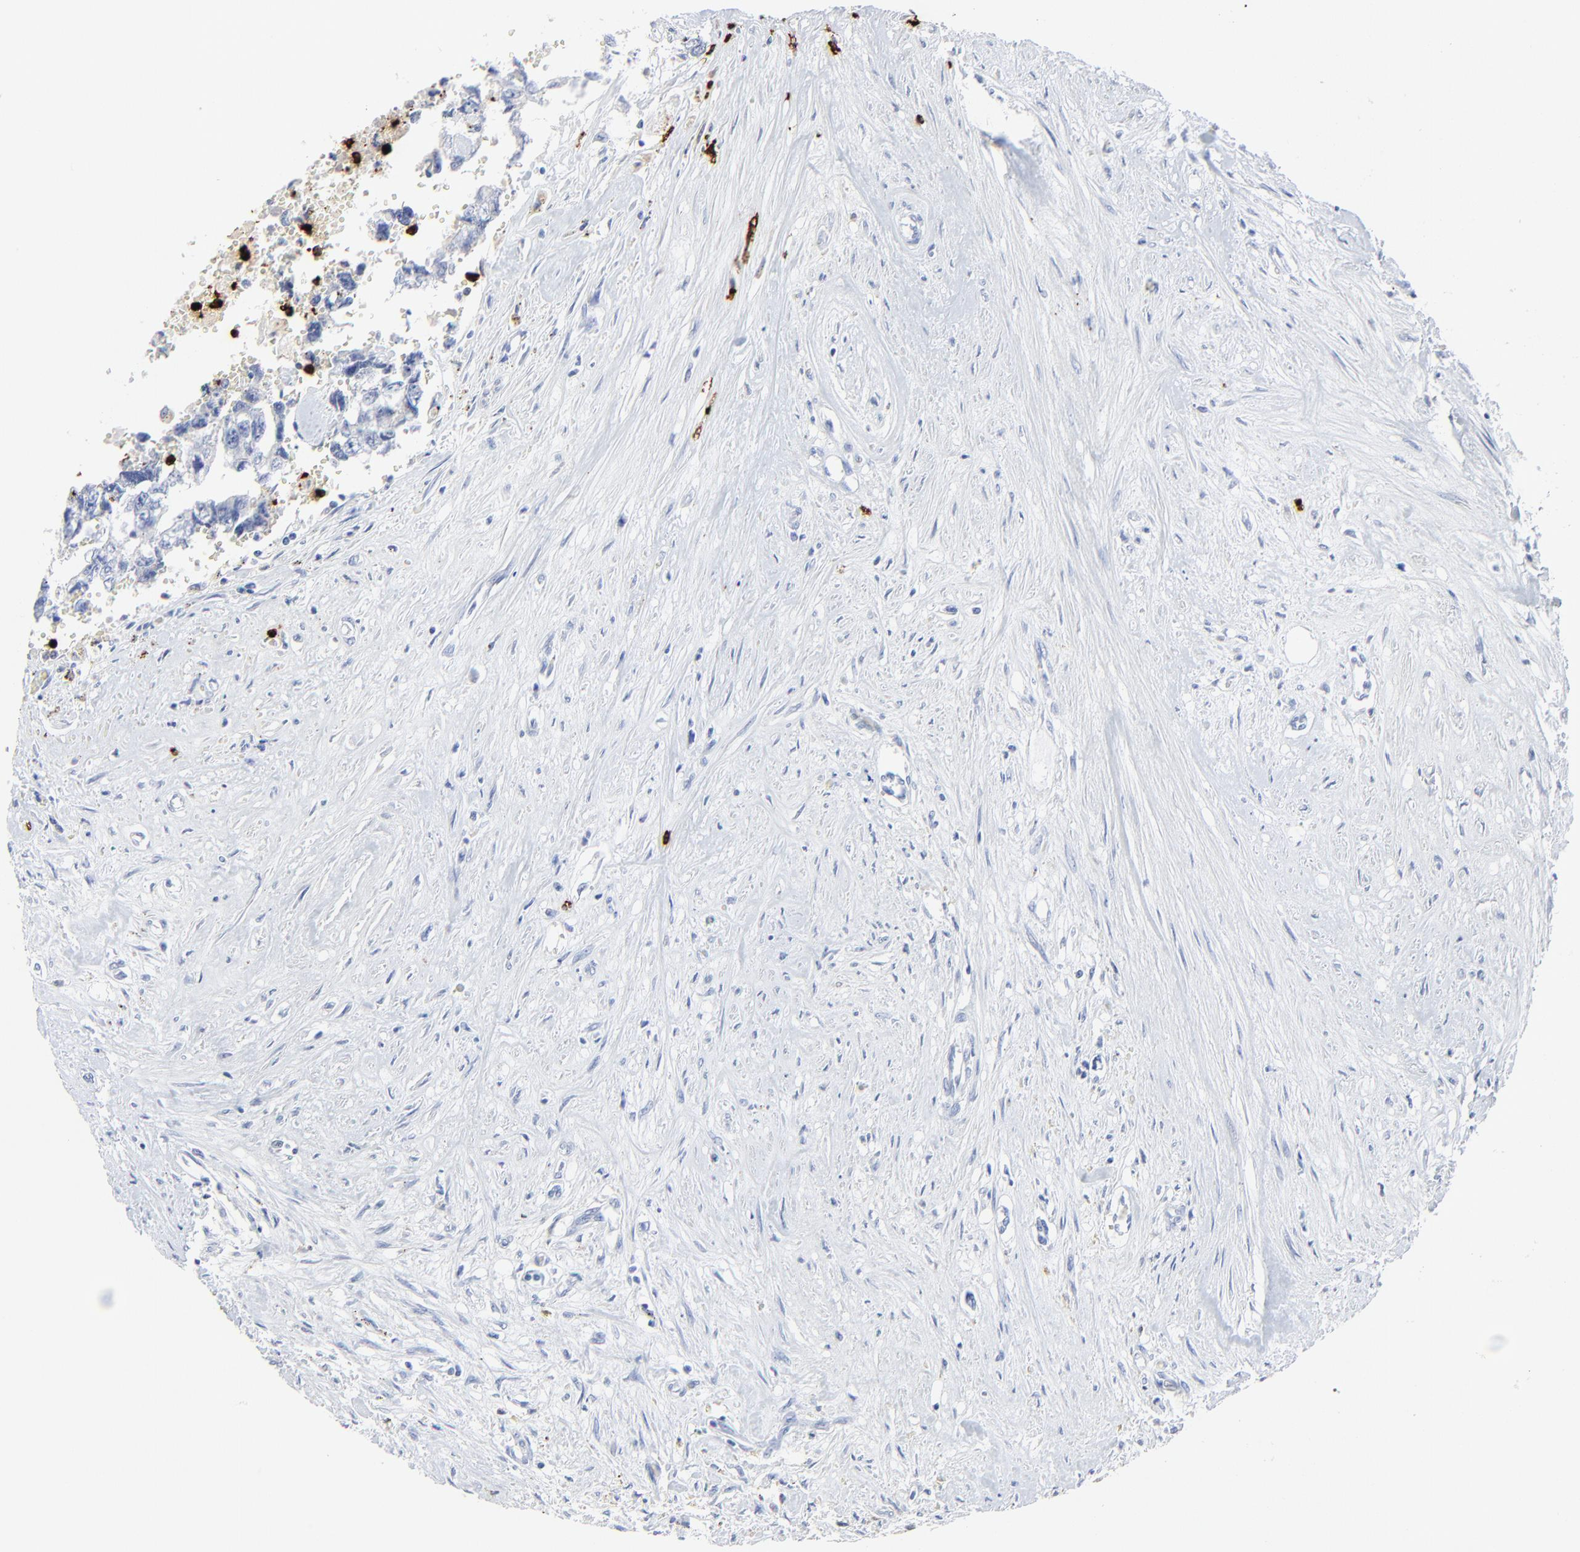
{"staining": {"intensity": "negative", "quantity": "none", "location": "none"}, "tissue": "testis cancer", "cell_type": "Tumor cells", "image_type": "cancer", "snomed": [{"axis": "morphology", "description": "Carcinoma, Embryonal, NOS"}, {"axis": "topography", "description": "Testis"}], "caption": "This image is of testis embryonal carcinoma stained with immunohistochemistry (IHC) to label a protein in brown with the nuclei are counter-stained blue. There is no expression in tumor cells.", "gene": "LCN2", "patient": {"sex": "male", "age": 31}}